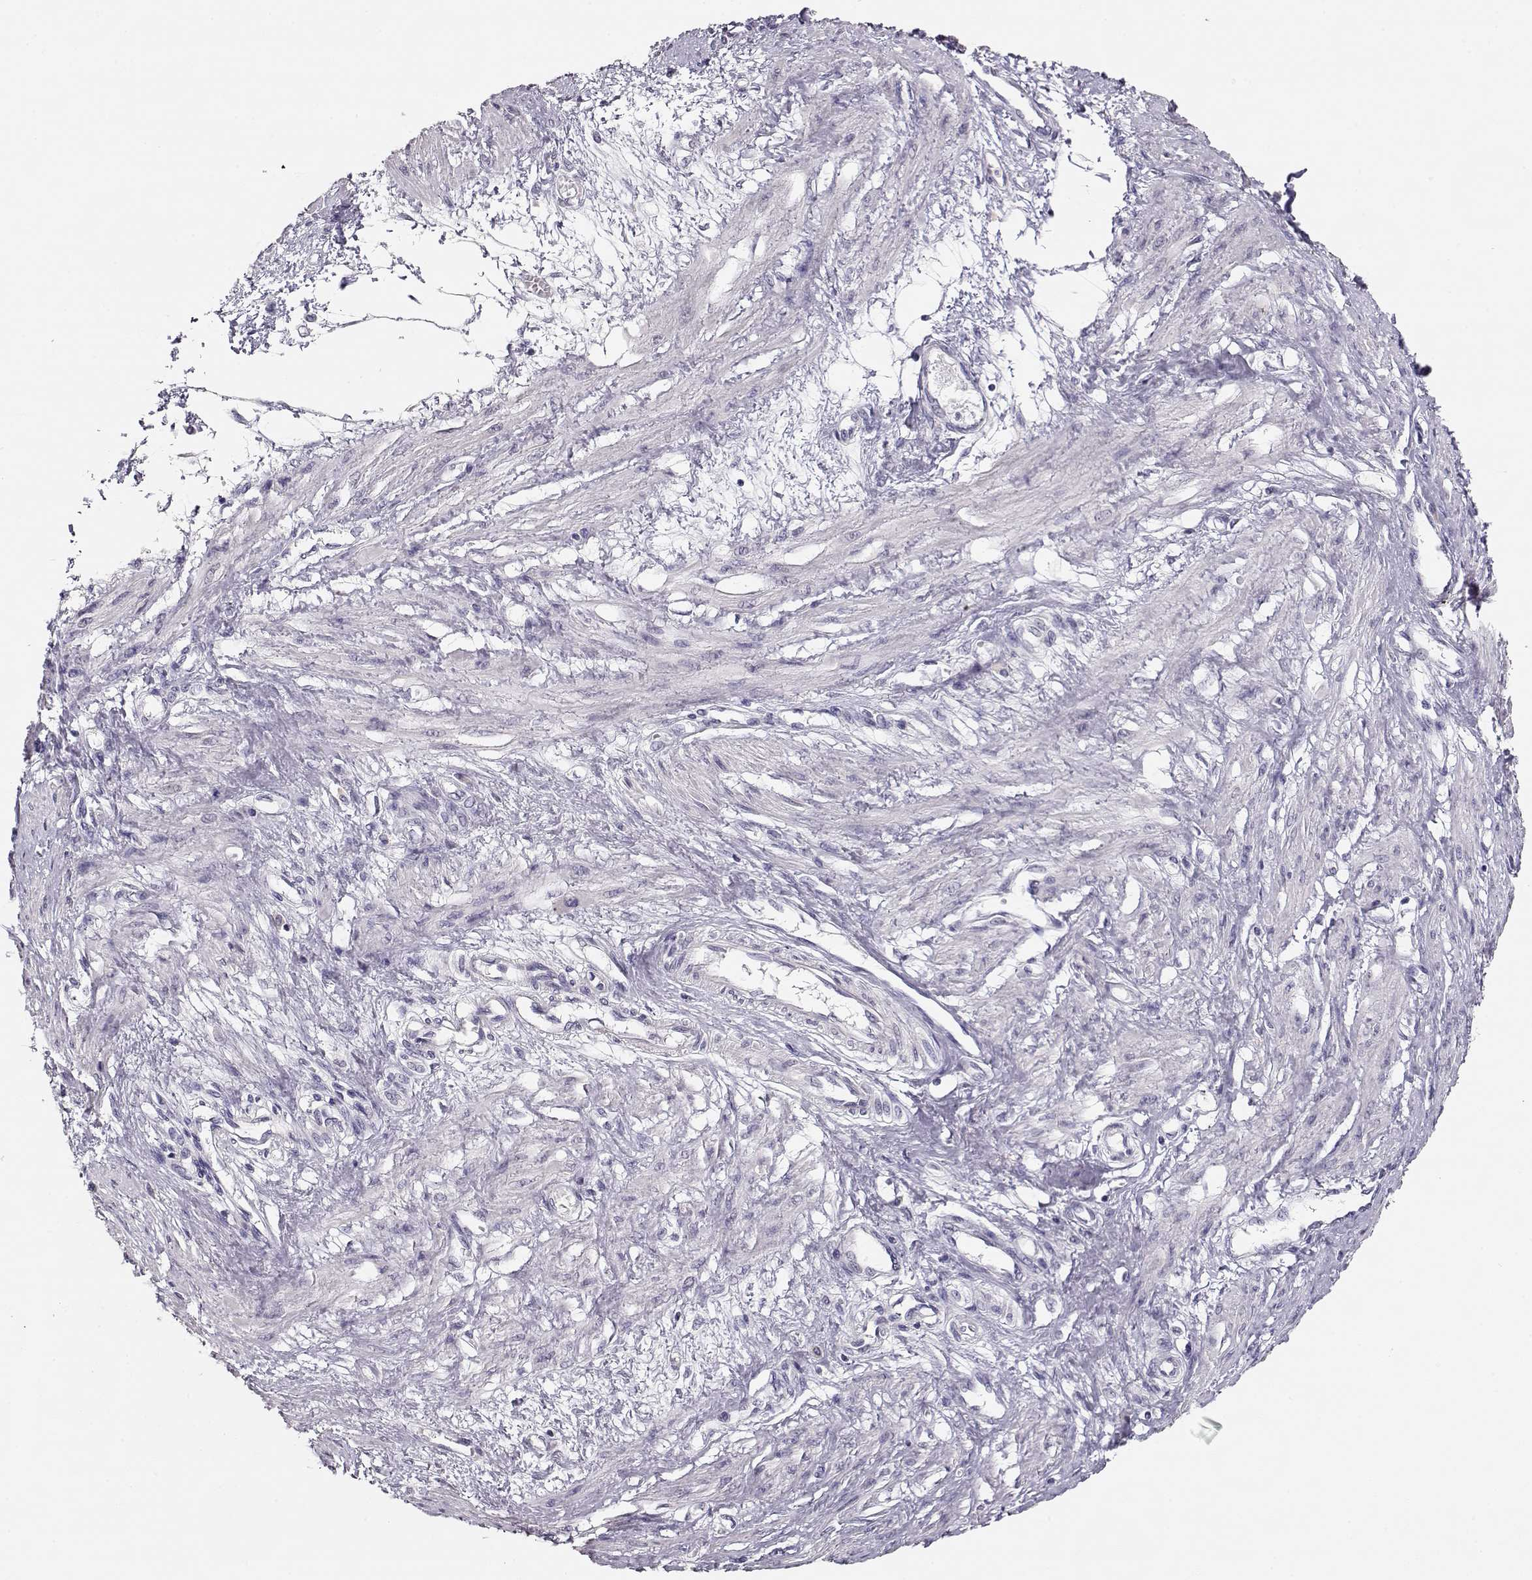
{"staining": {"intensity": "negative", "quantity": "none", "location": "none"}, "tissue": "smooth muscle", "cell_type": "Smooth muscle cells", "image_type": "normal", "snomed": [{"axis": "morphology", "description": "Normal tissue, NOS"}, {"axis": "topography", "description": "Smooth muscle"}, {"axis": "topography", "description": "Uterus"}], "caption": "Smooth muscle cells are negative for protein expression in benign human smooth muscle.", "gene": "MAGEC1", "patient": {"sex": "female", "age": 39}}